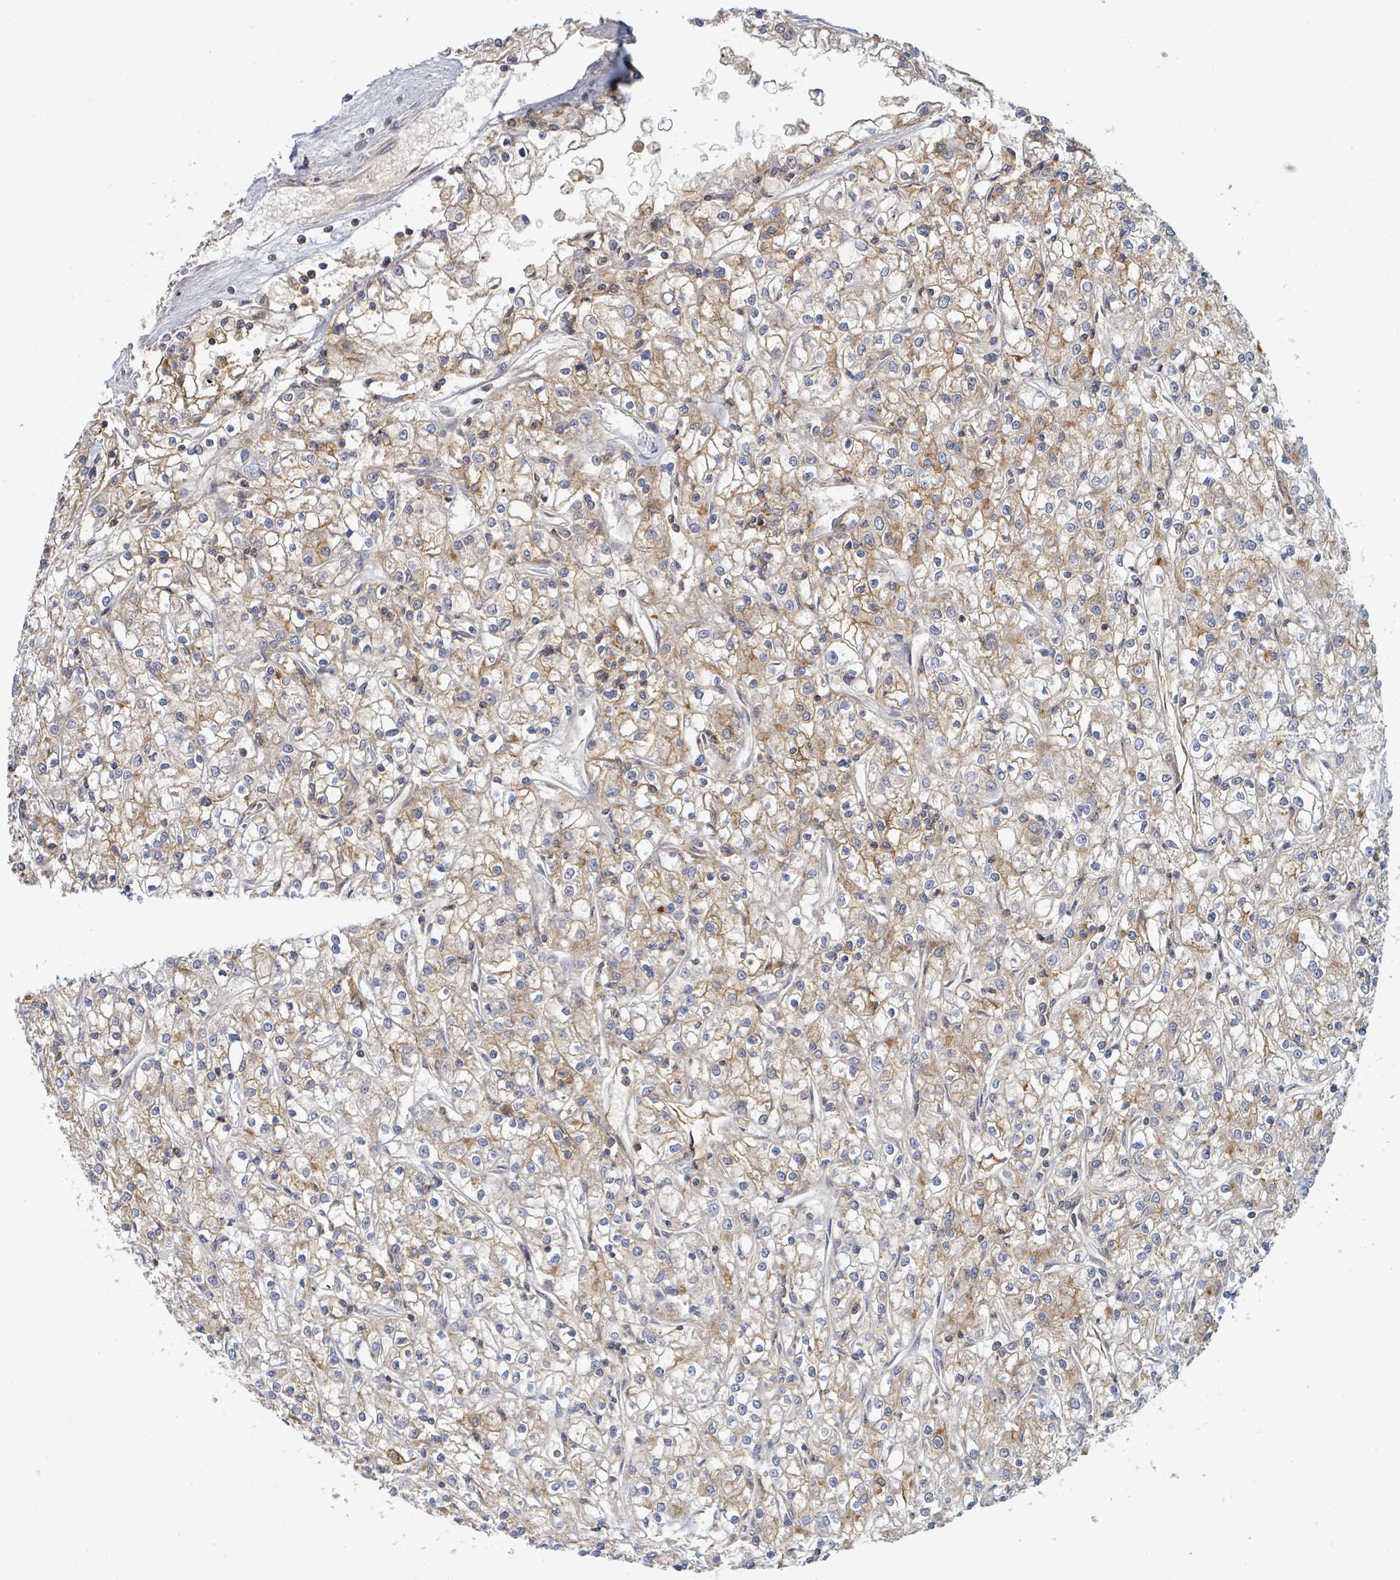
{"staining": {"intensity": "weak", "quantity": "25%-75%", "location": "cytoplasmic/membranous"}, "tissue": "renal cancer", "cell_type": "Tumor cells", "image_type": "cancer", "snomed": [{"axis": "morphology", "description": "Adenocarcinoma, NOS"}, {"axis": "topography", "description": "Kidney"}], "caption": "Immunohistochemistry (IHC) of adenocarcinoma (renal) reveals low levels of weak cytoplasmic/membranous staining in about 25%-75% of tumor cells. The staining was performed using DAB (3,3'-diaminobenzidine) to visualize the protein expression in brown, while the nuclei were stained in blue with hematoxylin (Magnification: 20x).", "gene": "TNFRSF14", "patient": {"sex": "female", "age": 59}}